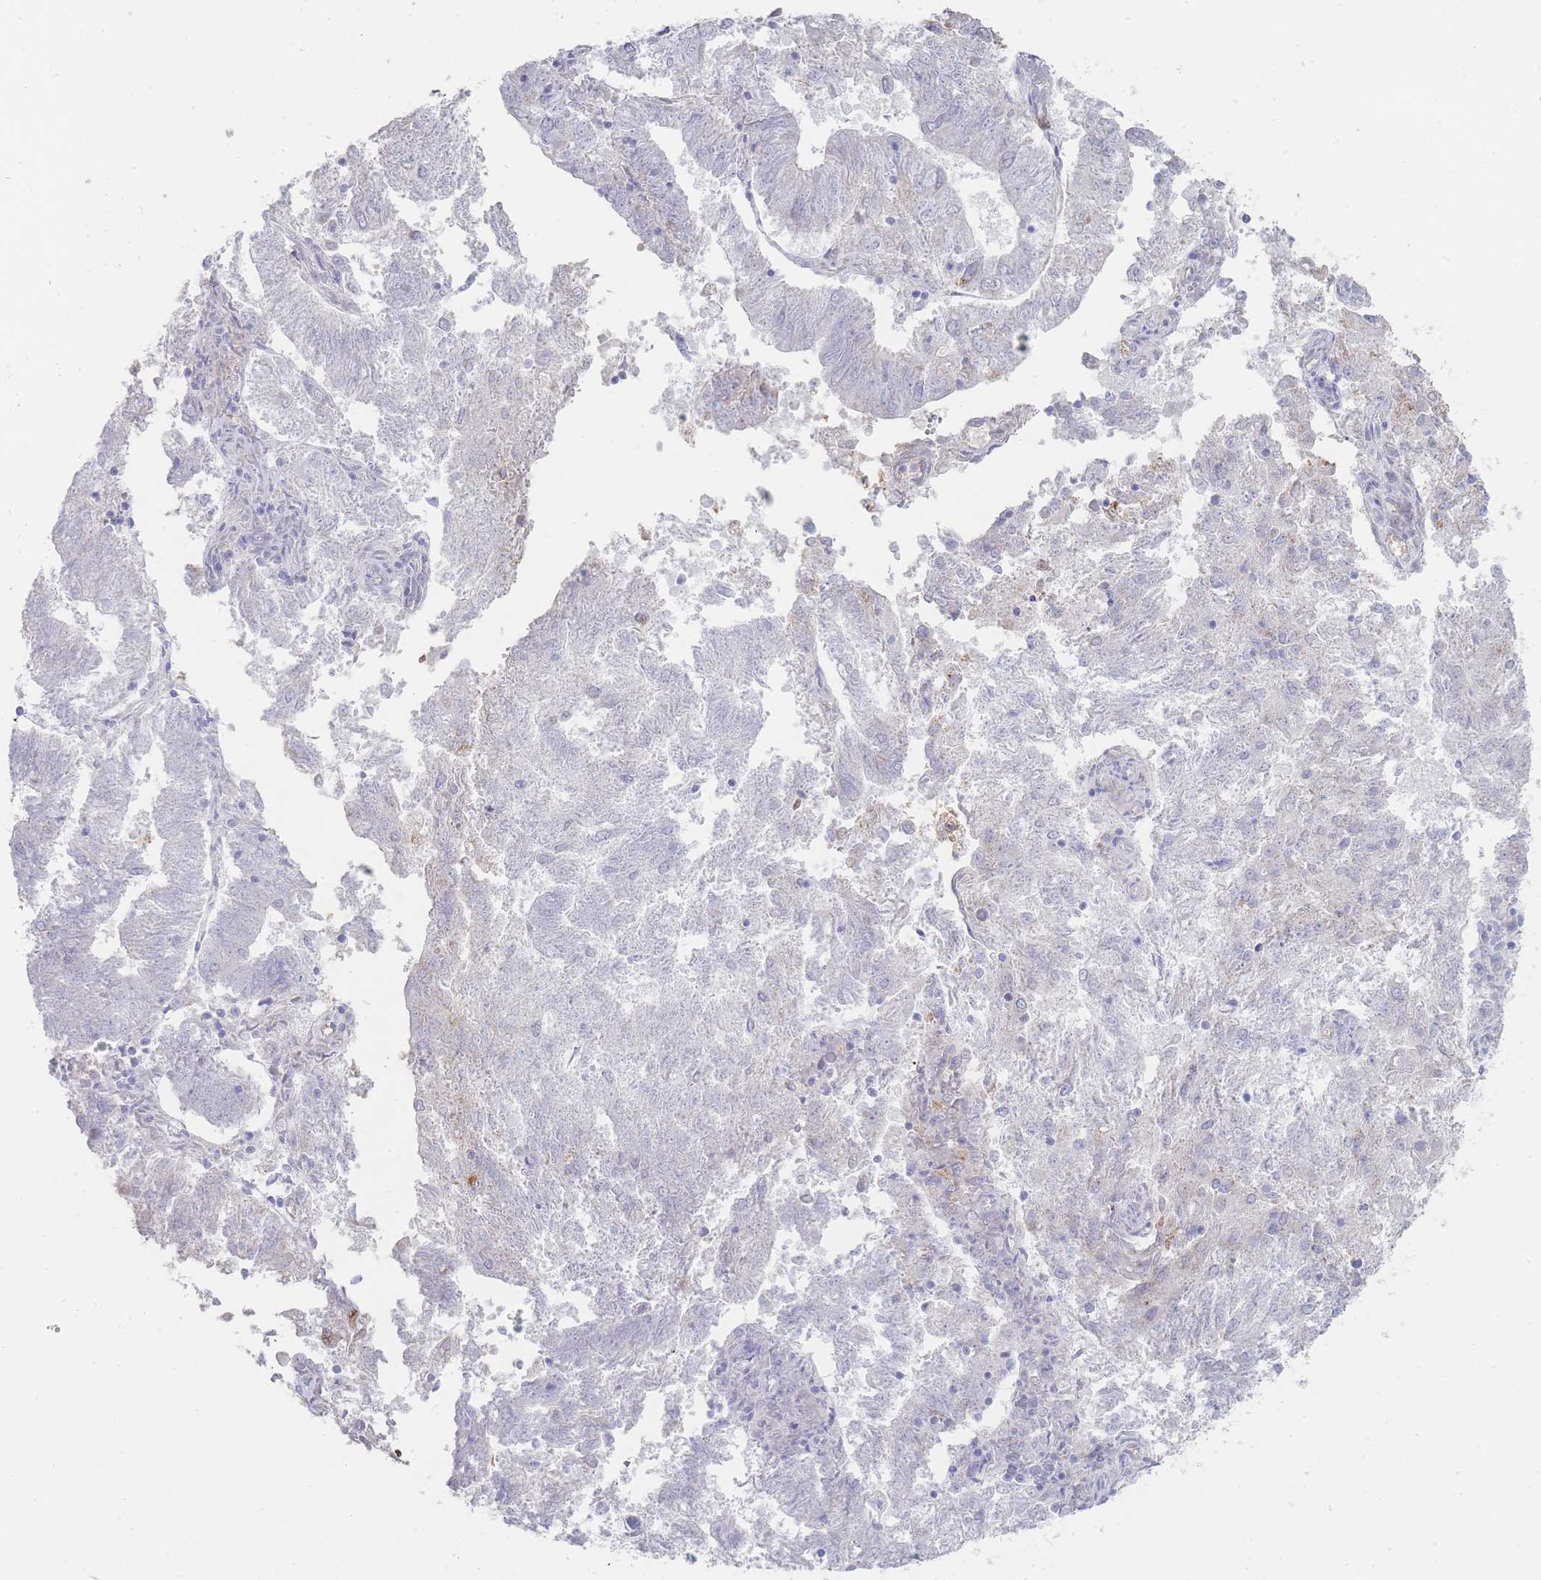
{"staining": {"intensity": "negative", "quantity": "none", "location": "none"}, "tissue": "endometrial cancer", "cell_type": "Tumor cells", "image_type": "cancer", "snomed": [{"axis": "morphology", "description": "Adenocarcinoma, NOS"}, {"axis": "topography", "description": "Endometrium"}], "caption": "Immunohistochemical staining of human adenocarcinoma (endometrial) demonstrates no significant positivity in tumor cells.", "gene": "HBG2", "patient": {"sex": "female", "age": 82}}